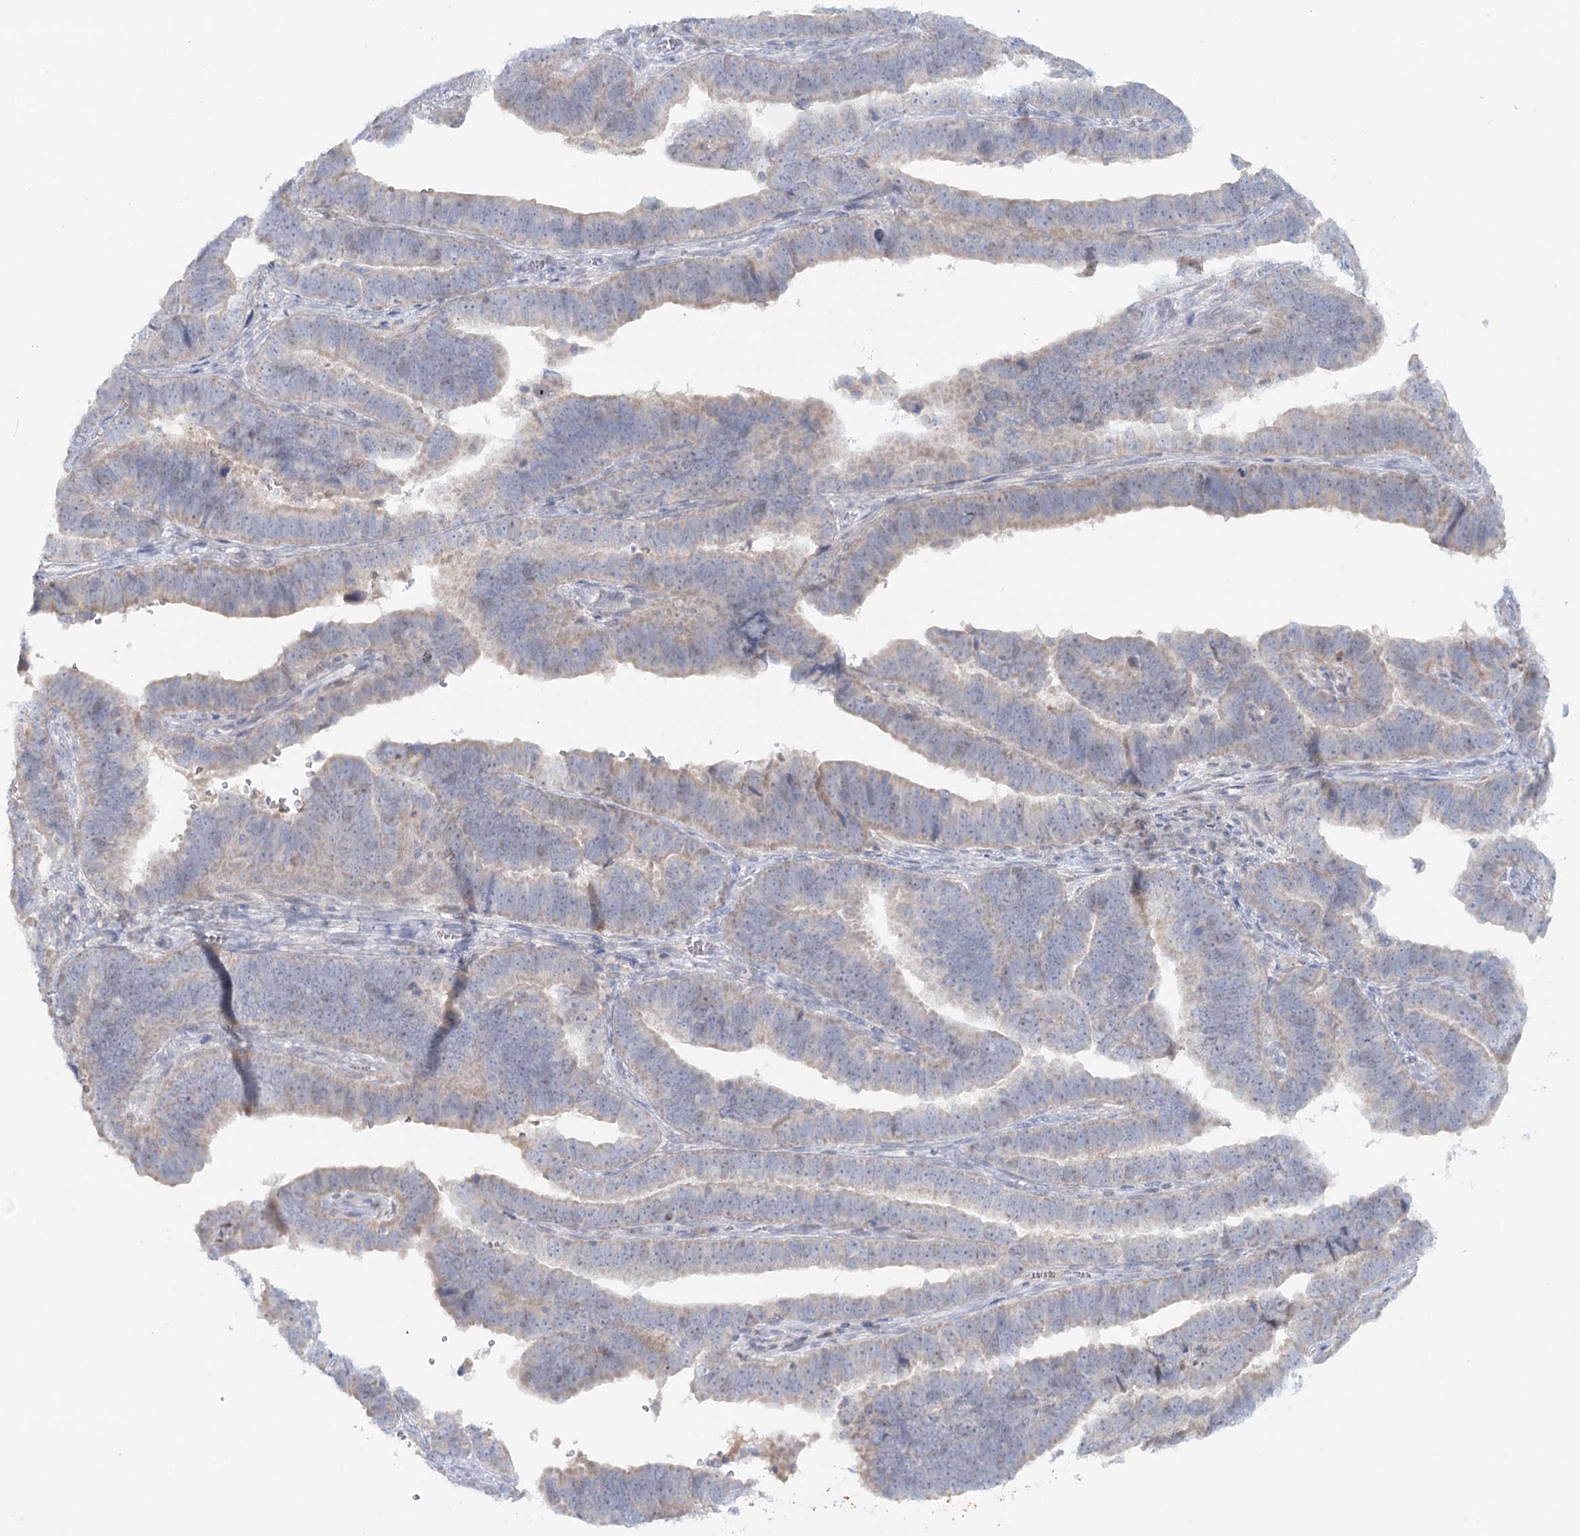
{"staining": {"intensity": "weak", "quantity": "<25%", "location": "cytoplasmic/membranous"}, "tissue": "endometrial cancer", "cell_type": "Tumor cells", "image_type": "cancer", "snomed": [{"axis": "morphology", "description": "Adenocarcinoma, NOS"}, {"axis": "topography", "description": "Endometrium"}], "caption": "Tumor cells are negative for brown protein staining in endometrial cancer. The staining is performed using DAB (3,3'-diaminobenzidine) brown chromogen with nuclei counter-stained in using hematoxylin.", "gene": "PSAPL1", "patient": {"sex": "female", "age": 75}}